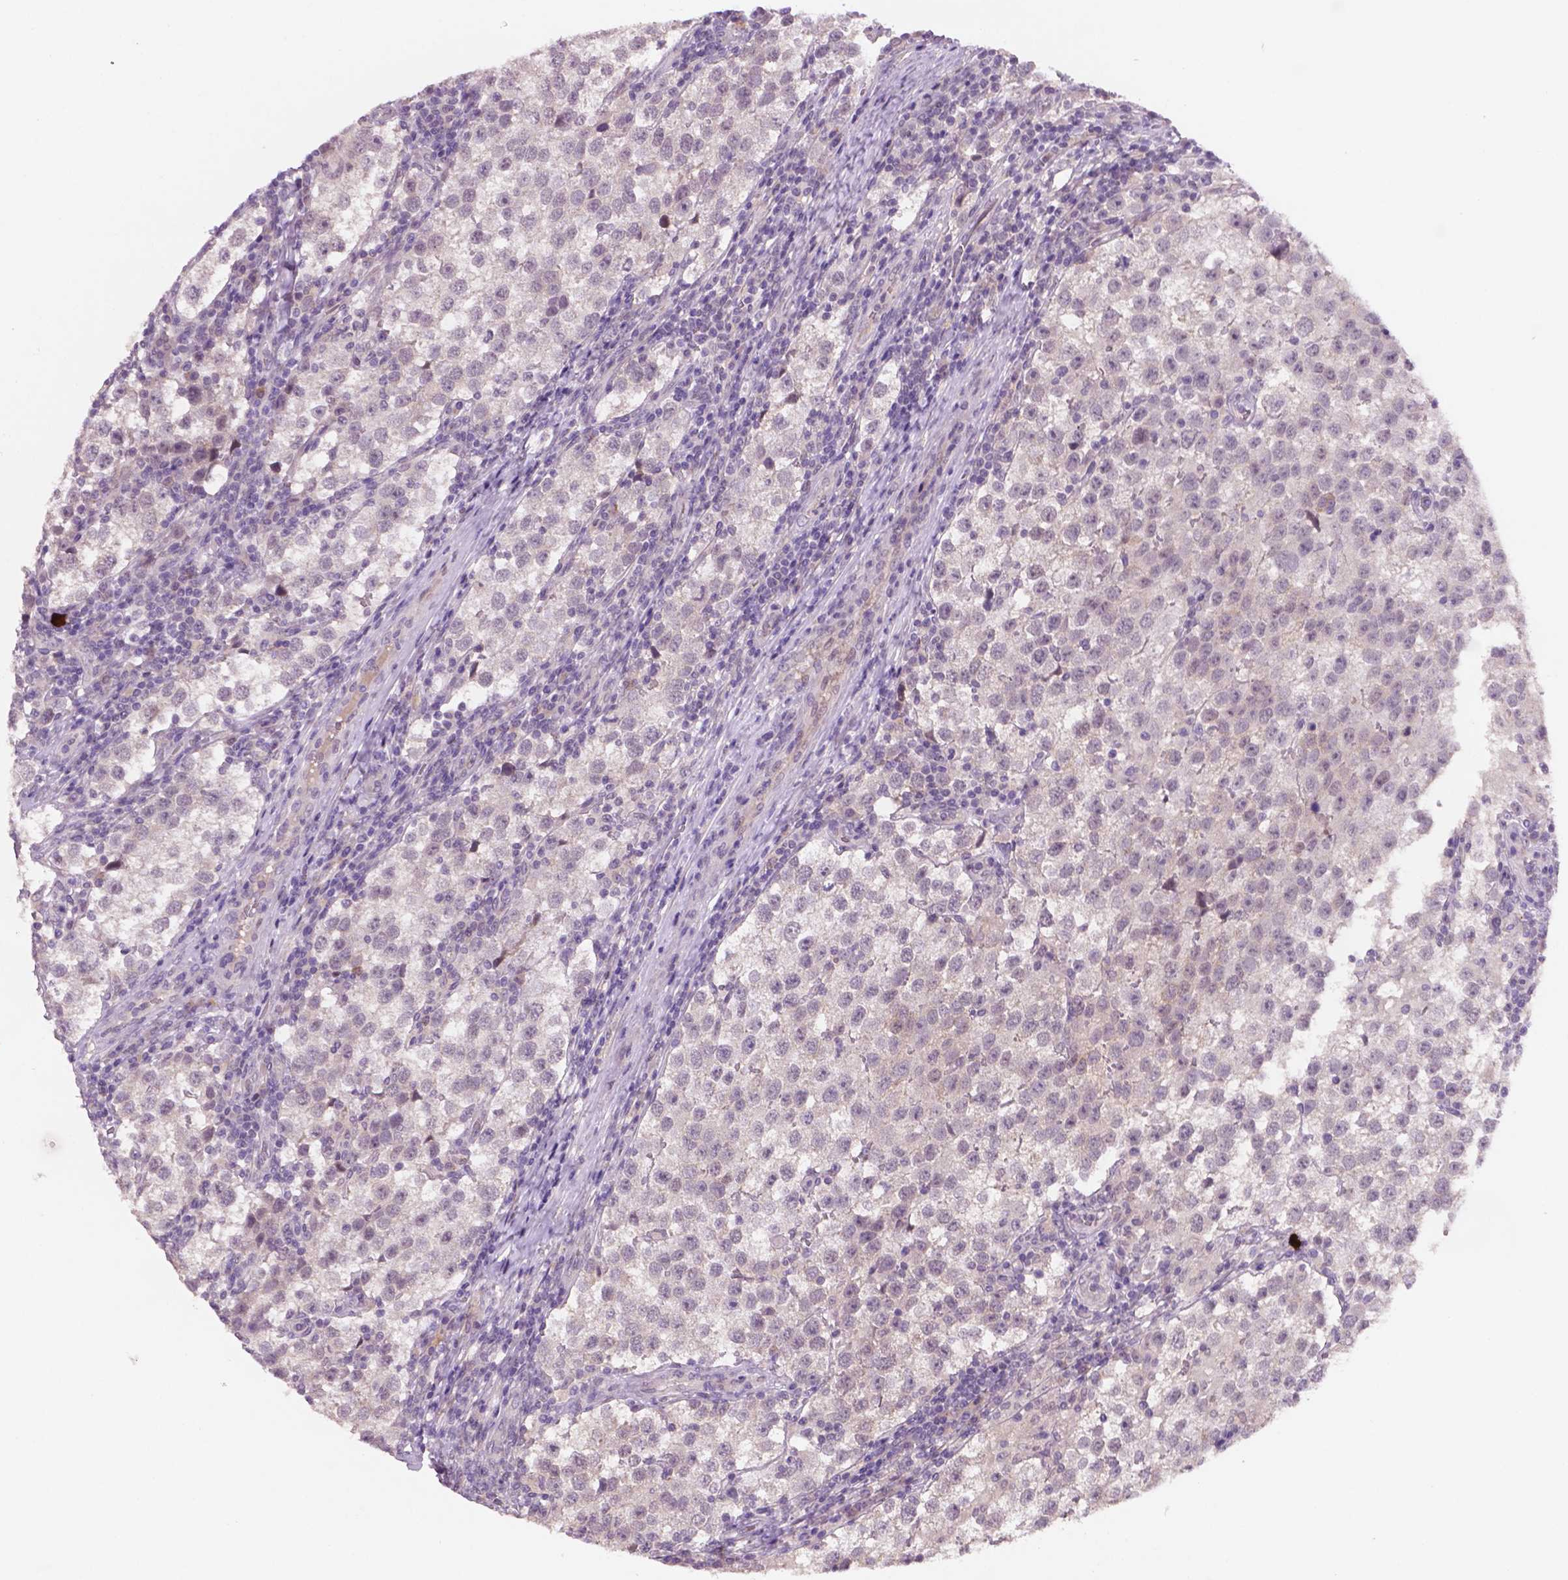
{"staining": {"intensity": "negative", "quantity": "none", "location": "none"}, "tissue": "testis cancer", "cell_type": "Tumor cells", "image_type": "cancer", "snomed": [{"axis": "morphology", "description": "Seminoma, NOS"}, {"axis": "topography", "description": "Testis"}], "caption": "Immunohistochemistry histopathology image of neoplastic tissue: seminoma (testis) stained with DAB (3,3'-diaminobenzidine) exhibits no significant protein staining in tumor cells. (Brightfield microscopy of DAB immunohistochemistry (IHC) at high magnification).", "gene": "GXYLT2", "patient": {"sex": "male", "age": 37}}